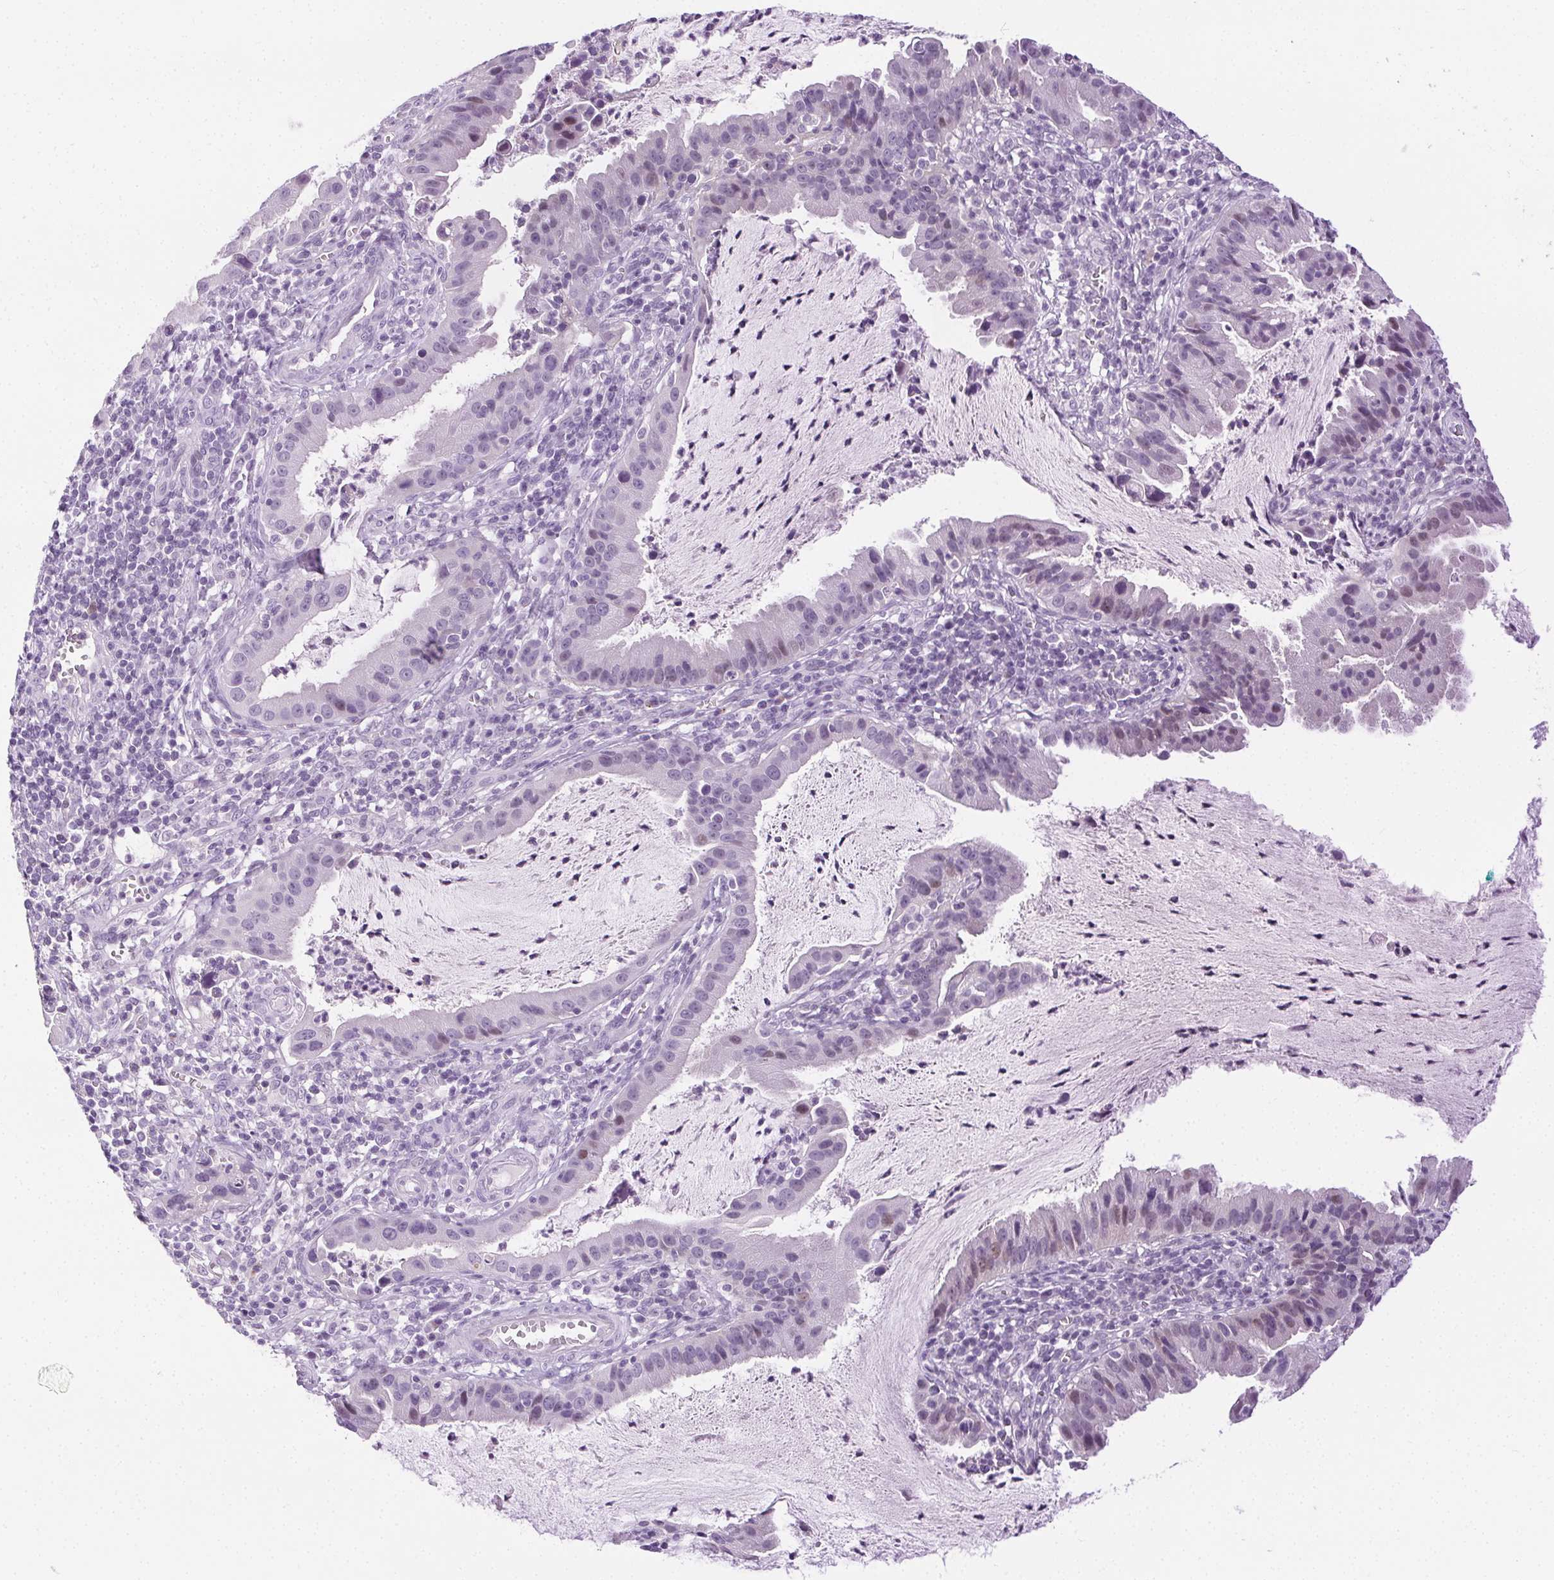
{"staining": {"intensity": "negative", "quantity": "none", "location": "none"}, "tissue": "cervical cancer", "cell_type": "Tumor cells", "image_type": "cancer", "snomed": [{"axis": "morphology", "description": "Adenocarcinoma, NOS"}, {"axis": "topography", "description": "Cervix"}], "caption": "Immunohistochemistry histopathology image of neoplastic tissue: human cervical cancer stained with DAB shows no significant protein positivity in tumor cells.", "gene": "C20orf85", "patient": {"sex": "female", "age": 34}}